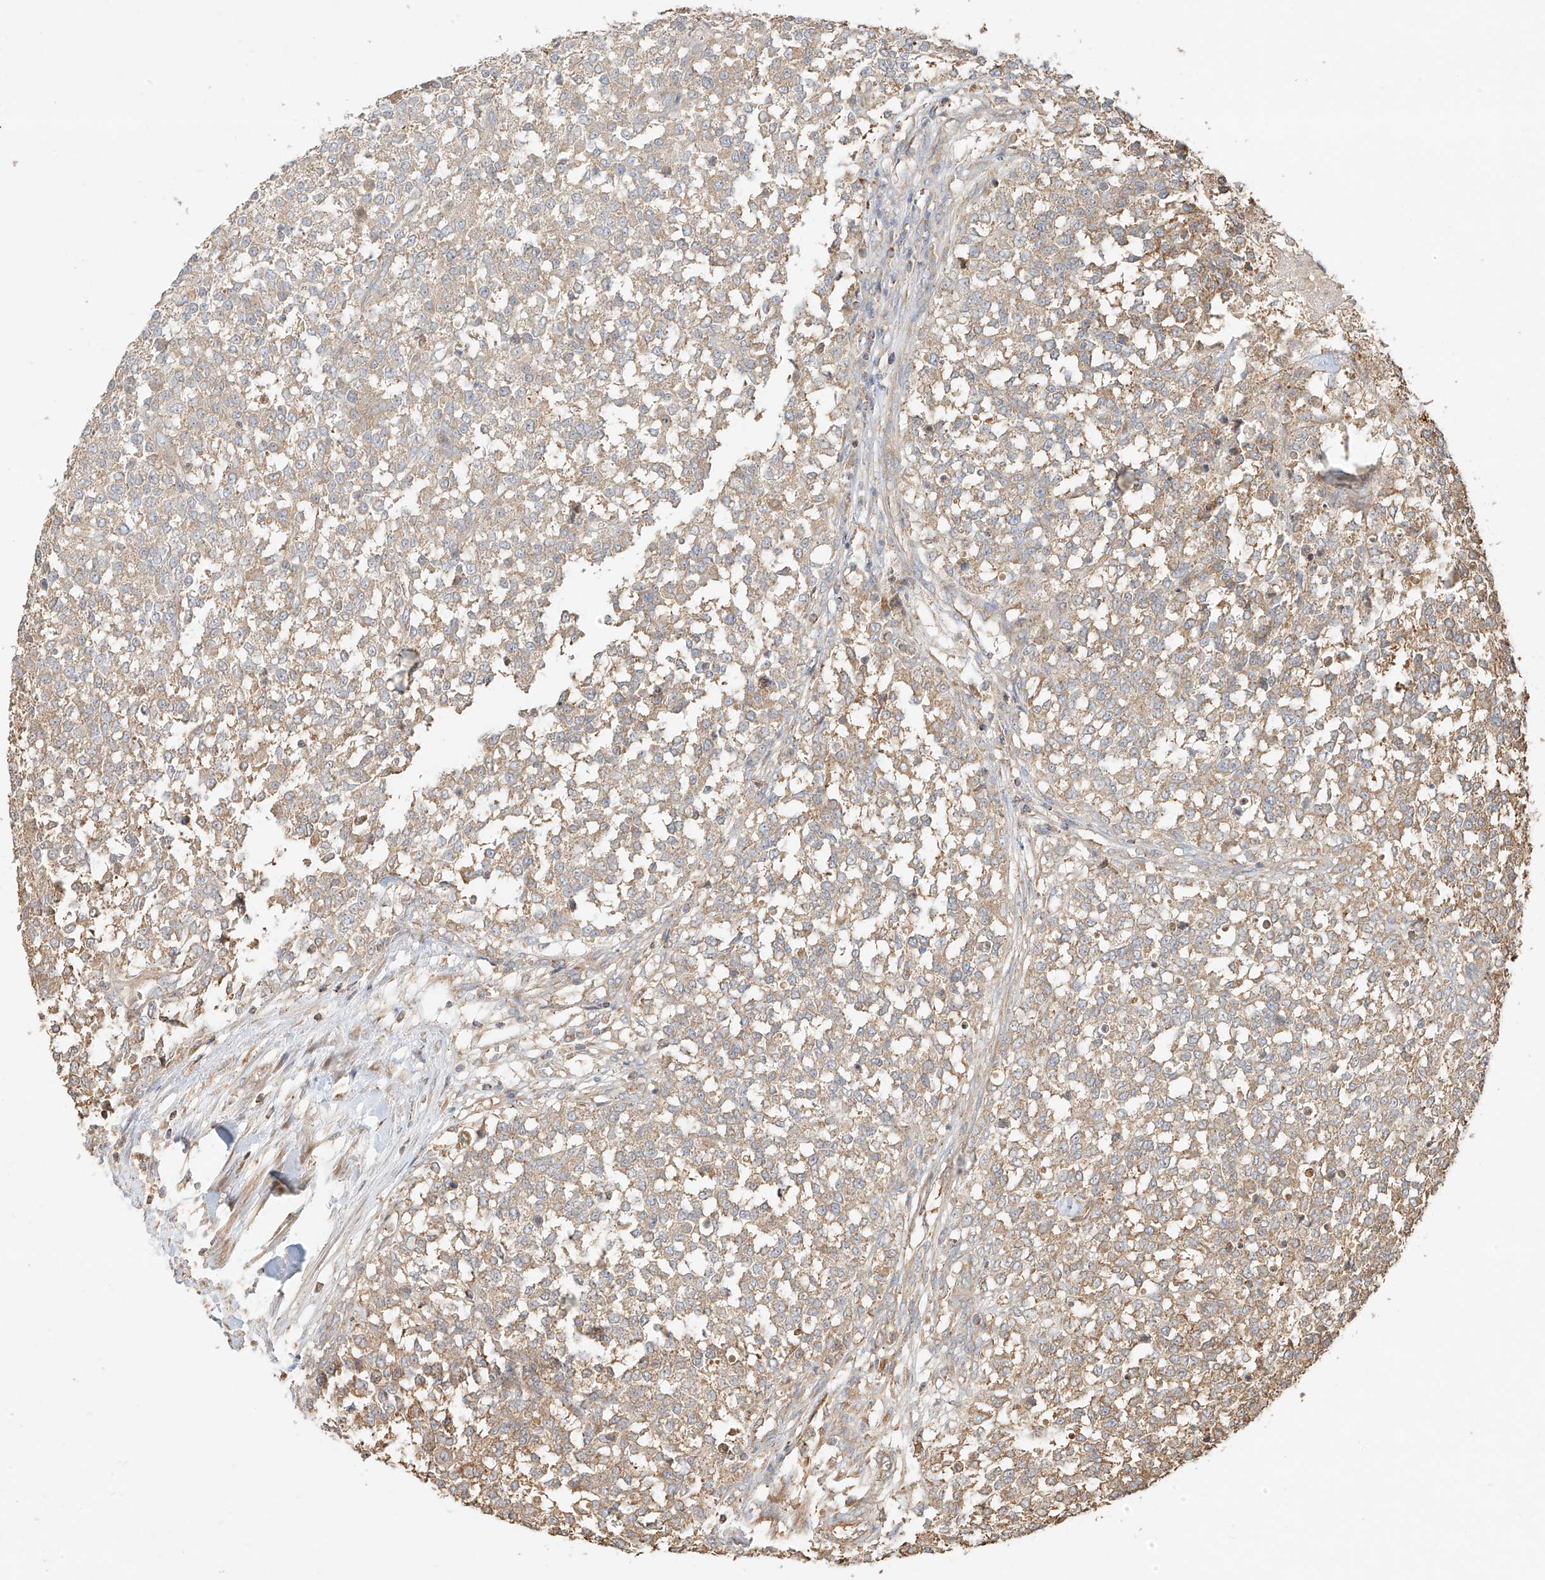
{"staining": {"intensity": "weak", "quantity": "25%-75%", "location": "cytoplasmic/membranous"}, "tissue": "testis cancer", "cell_type": "Tumor cells", "image_type": "cancer", "snomed": [{"axis": "morphology", "description": "Seminoma, NOS"}, {"axis": "topography", "description": "Testis"}], "caption": "Brown immunohistochemical staining in human testis seminoma displays weak cytoplasmic/membranous staining in about 25%-75% of tumor cells.", "gene": "EFNB1", "patient": {"sex": "male", "age": 59}}